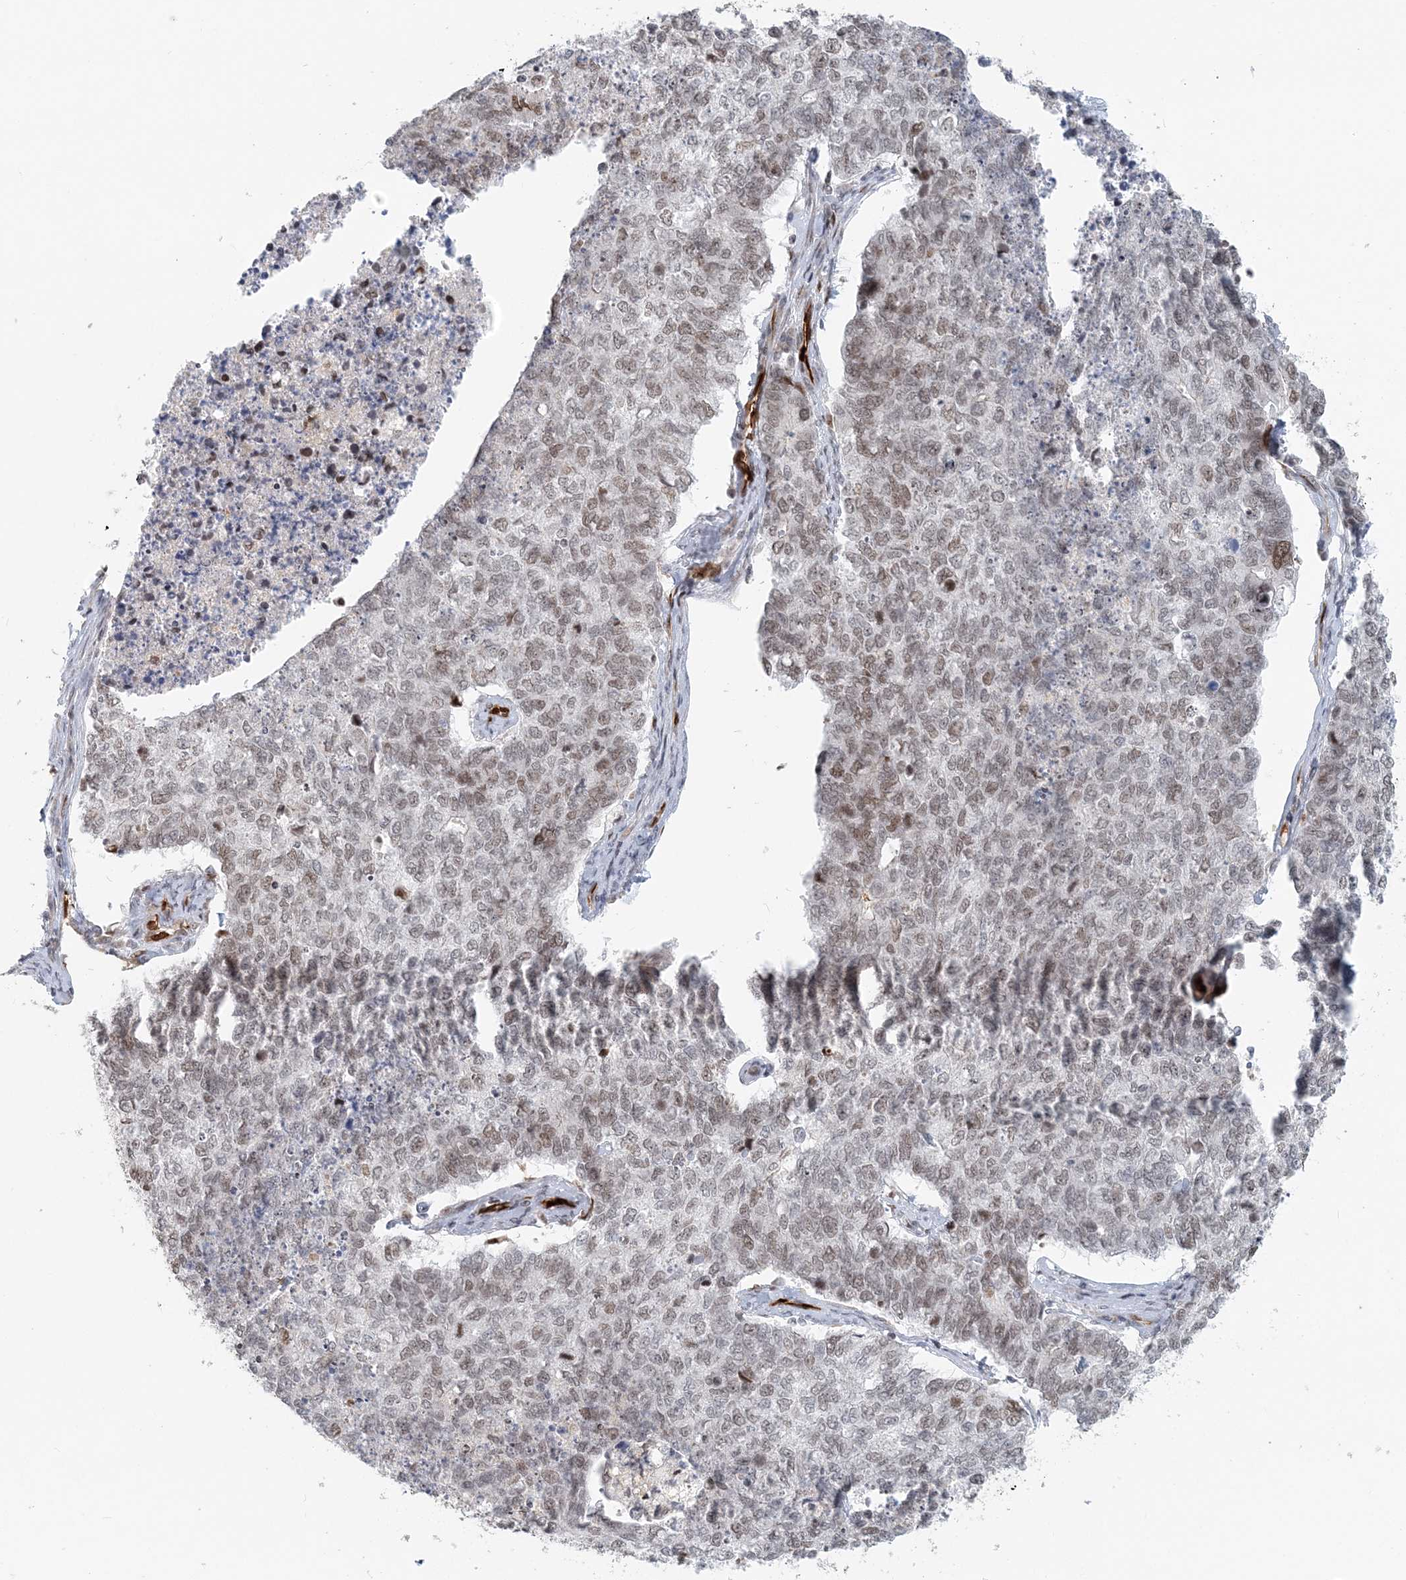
{"staining": {"intensity": "moderate", "quantity": "25%-75%", "location": "nuclear"}, "tissue": "cervical cancer", "cell_type": "Tumor cells", "image_type": "cancer", "snomed": [{"axis": "morphology", "description": "Squamous cell carcinoma, NOS"}, {"axis": "topography", "description": "Cervix"}], "caption": "A medium amount of moderate nuclear positivity is seen in about 25%-75% of tumor cells in cervical squamous cell carcinoma tissue. Nuclei are stained in blue.", "gene": "BAZ1B", "patient": {"sex": "female", "age": 63}}